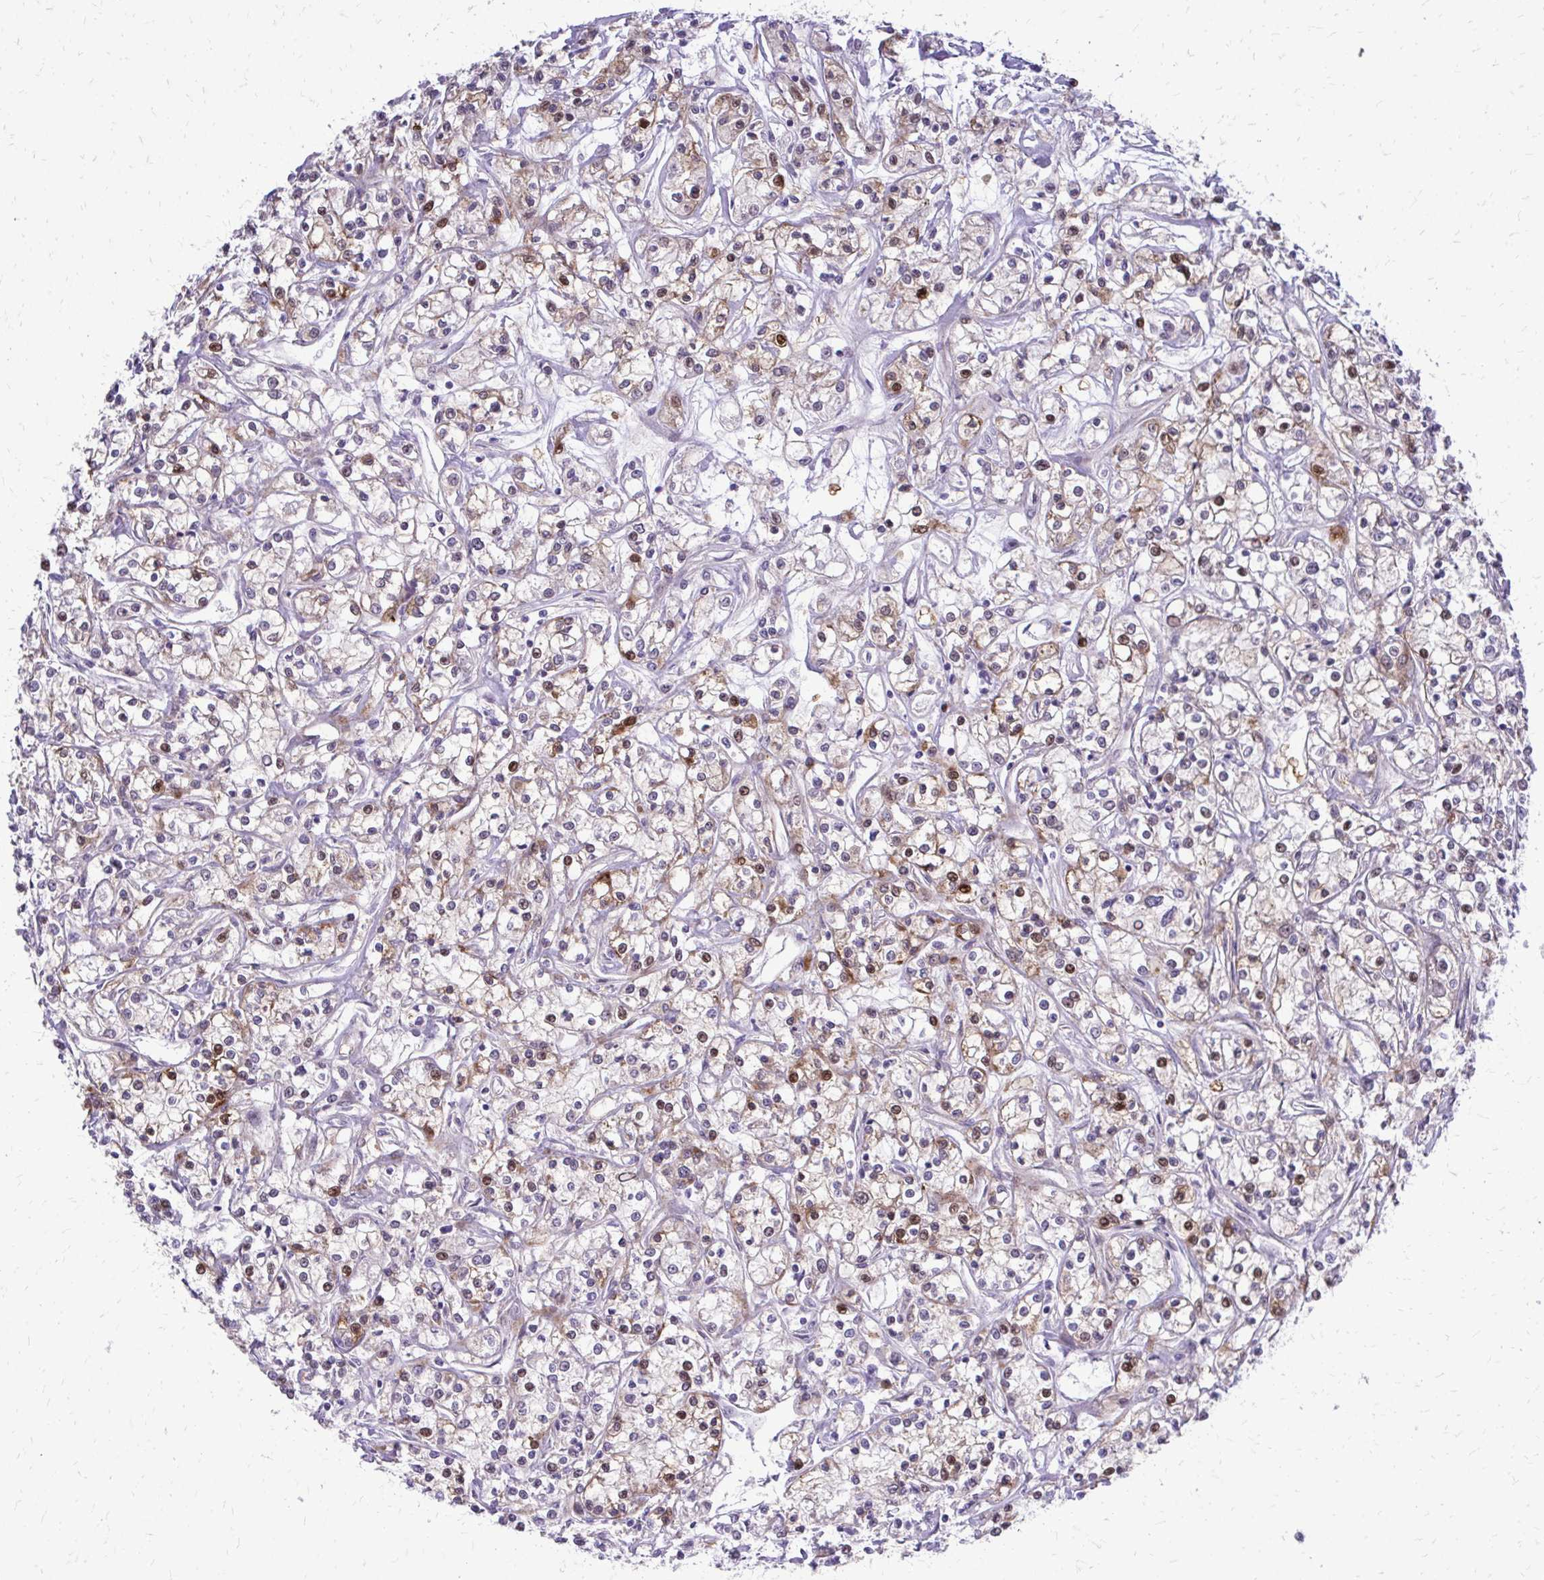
{"staining": {"intensity": "moderate", "quantity": "25%-75%", "location": "cytoplasmic/membranous,nuclear"}, "tissue": "renal cancer", "cell_type": "Tumor cells", "image_type": "cancer", "snomed": [{"axis": "morphology", "description": "Adenocarcinoma, NOS"}, {"axis": "topography", "description": "Kidney"}], "caption": "Adenocarcinoma (renal) stained with a protein marker reveals moderate staining in tumor cells.", "gene": "PPDPFL", "patient": {"sex": "female", "age": 59}}